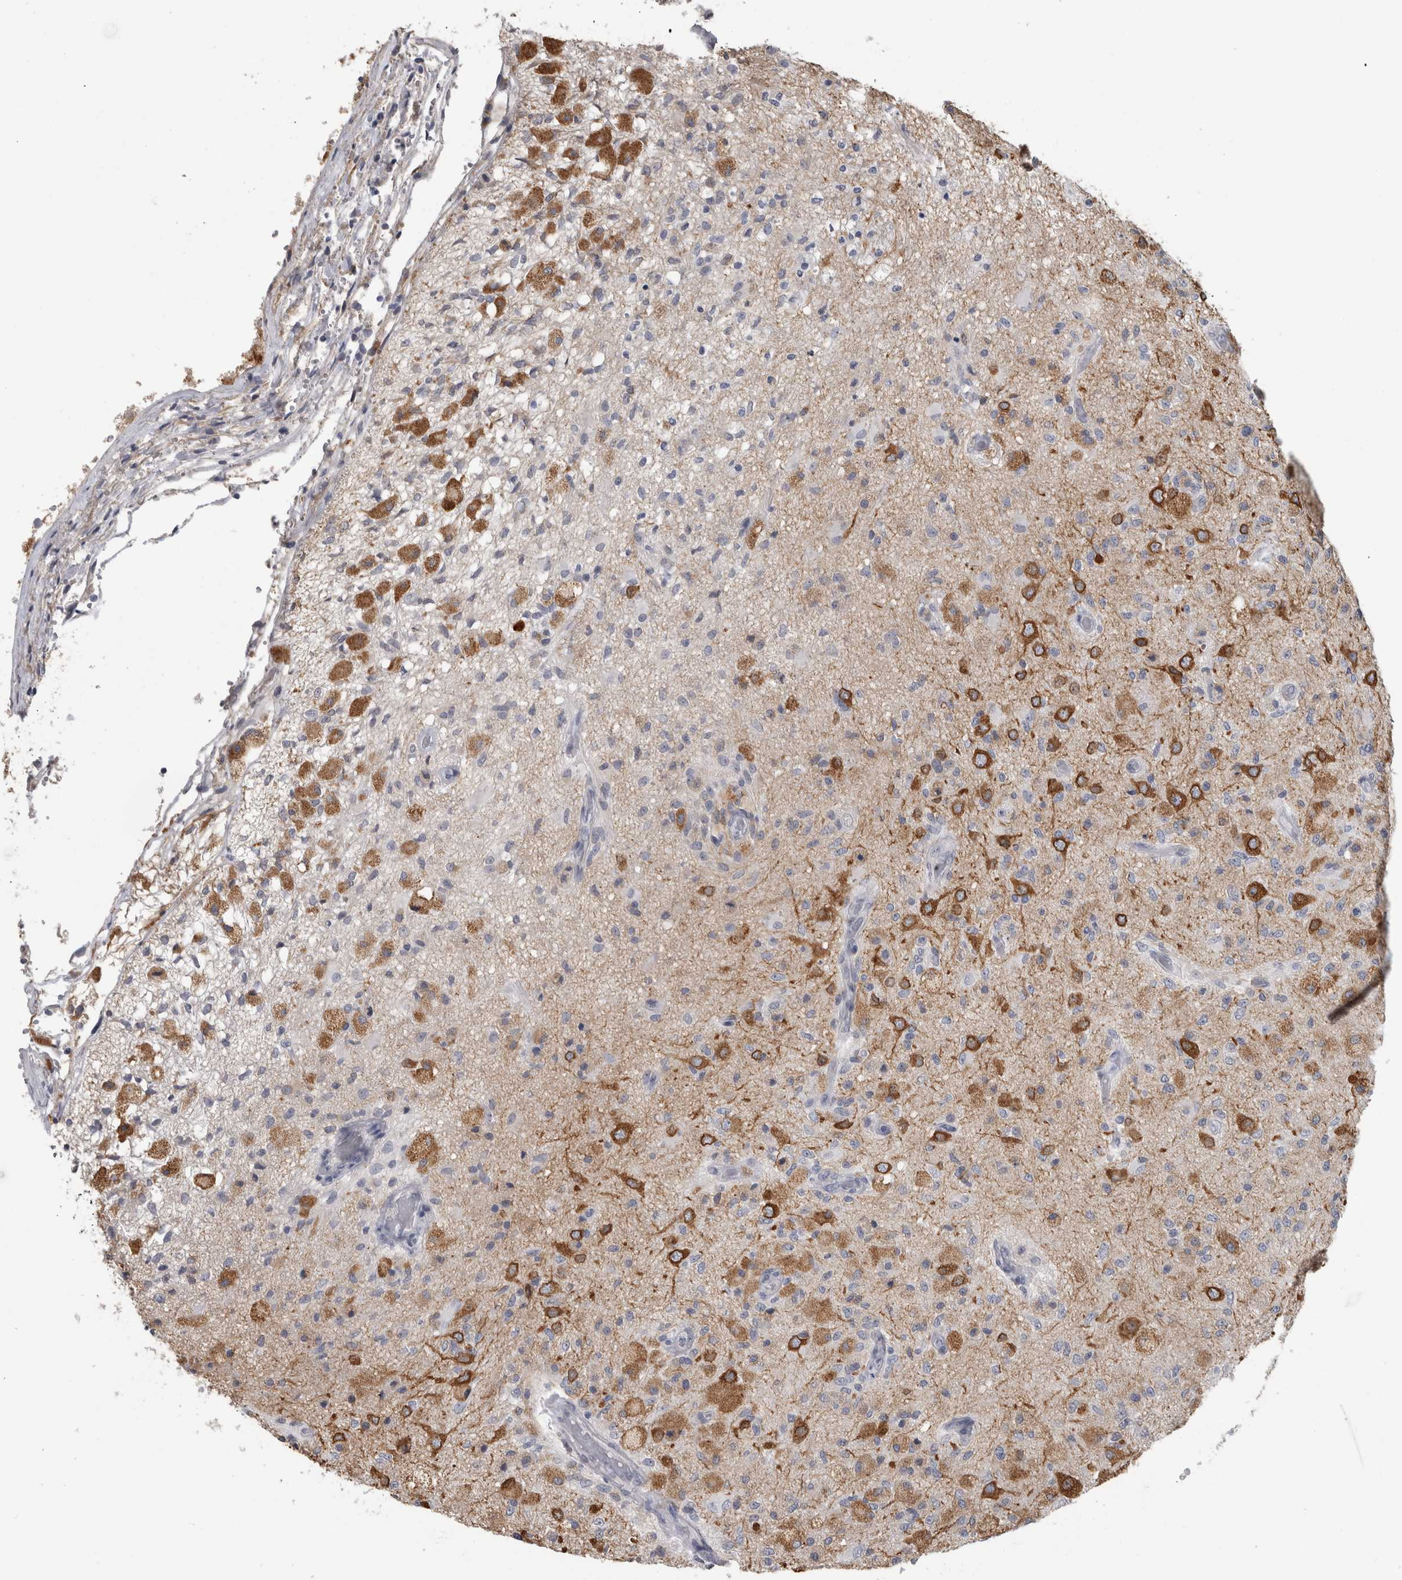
{"staining": {"intensity": "moderate", "quantity": "25%-75%", "location": "cytoplasmic/membranous"}, "tissue": "glioma", "cell_type": "Tumor cells", "image_type": "cancer", "snomed": [{"axis": "morphology", "description": "Normal tissue, NOS"}, {"axis": "morphology", "description": "Glioma, malignant, High grade"}, {"axis": "topography", "description": "Cerebral cortex"}], "caption": "Immunohistochemistry of malignant glioma (high-grade) exhibits medium levels of moderate cytoplasmic/membranous expression in approximately 25%-75% of tumor cells.", "gene": "TMEM242", "patient": {"sex": "male", "age": 77}}